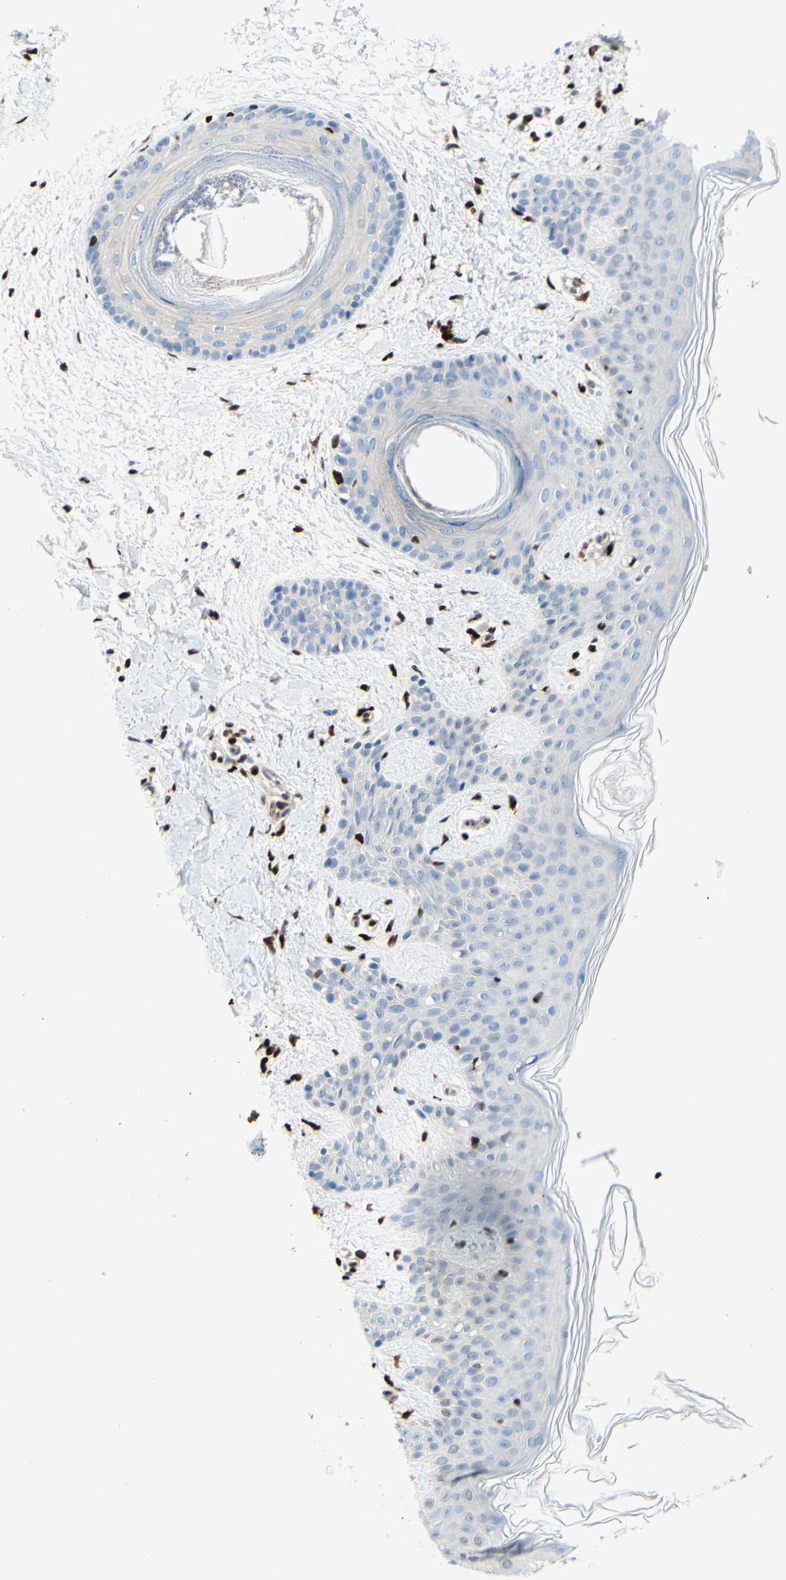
{"staining": {"intensity": "strong", "quantity": ">75%", "location": "nuclear"}, "tissue": "skin", "cell_type": "Fibroblasts", "image_type": "normal", "snomed": [{"axis": "morphology", "description": "Normal tissue, NOS"}, {"axis": "topography", "description": "Skin"}], "caption": "Benign skin shows strong nuclear staining in about >75% of fibroblasts.", "gene": "EED", "patient": {"sex": "male", "age": 16}}